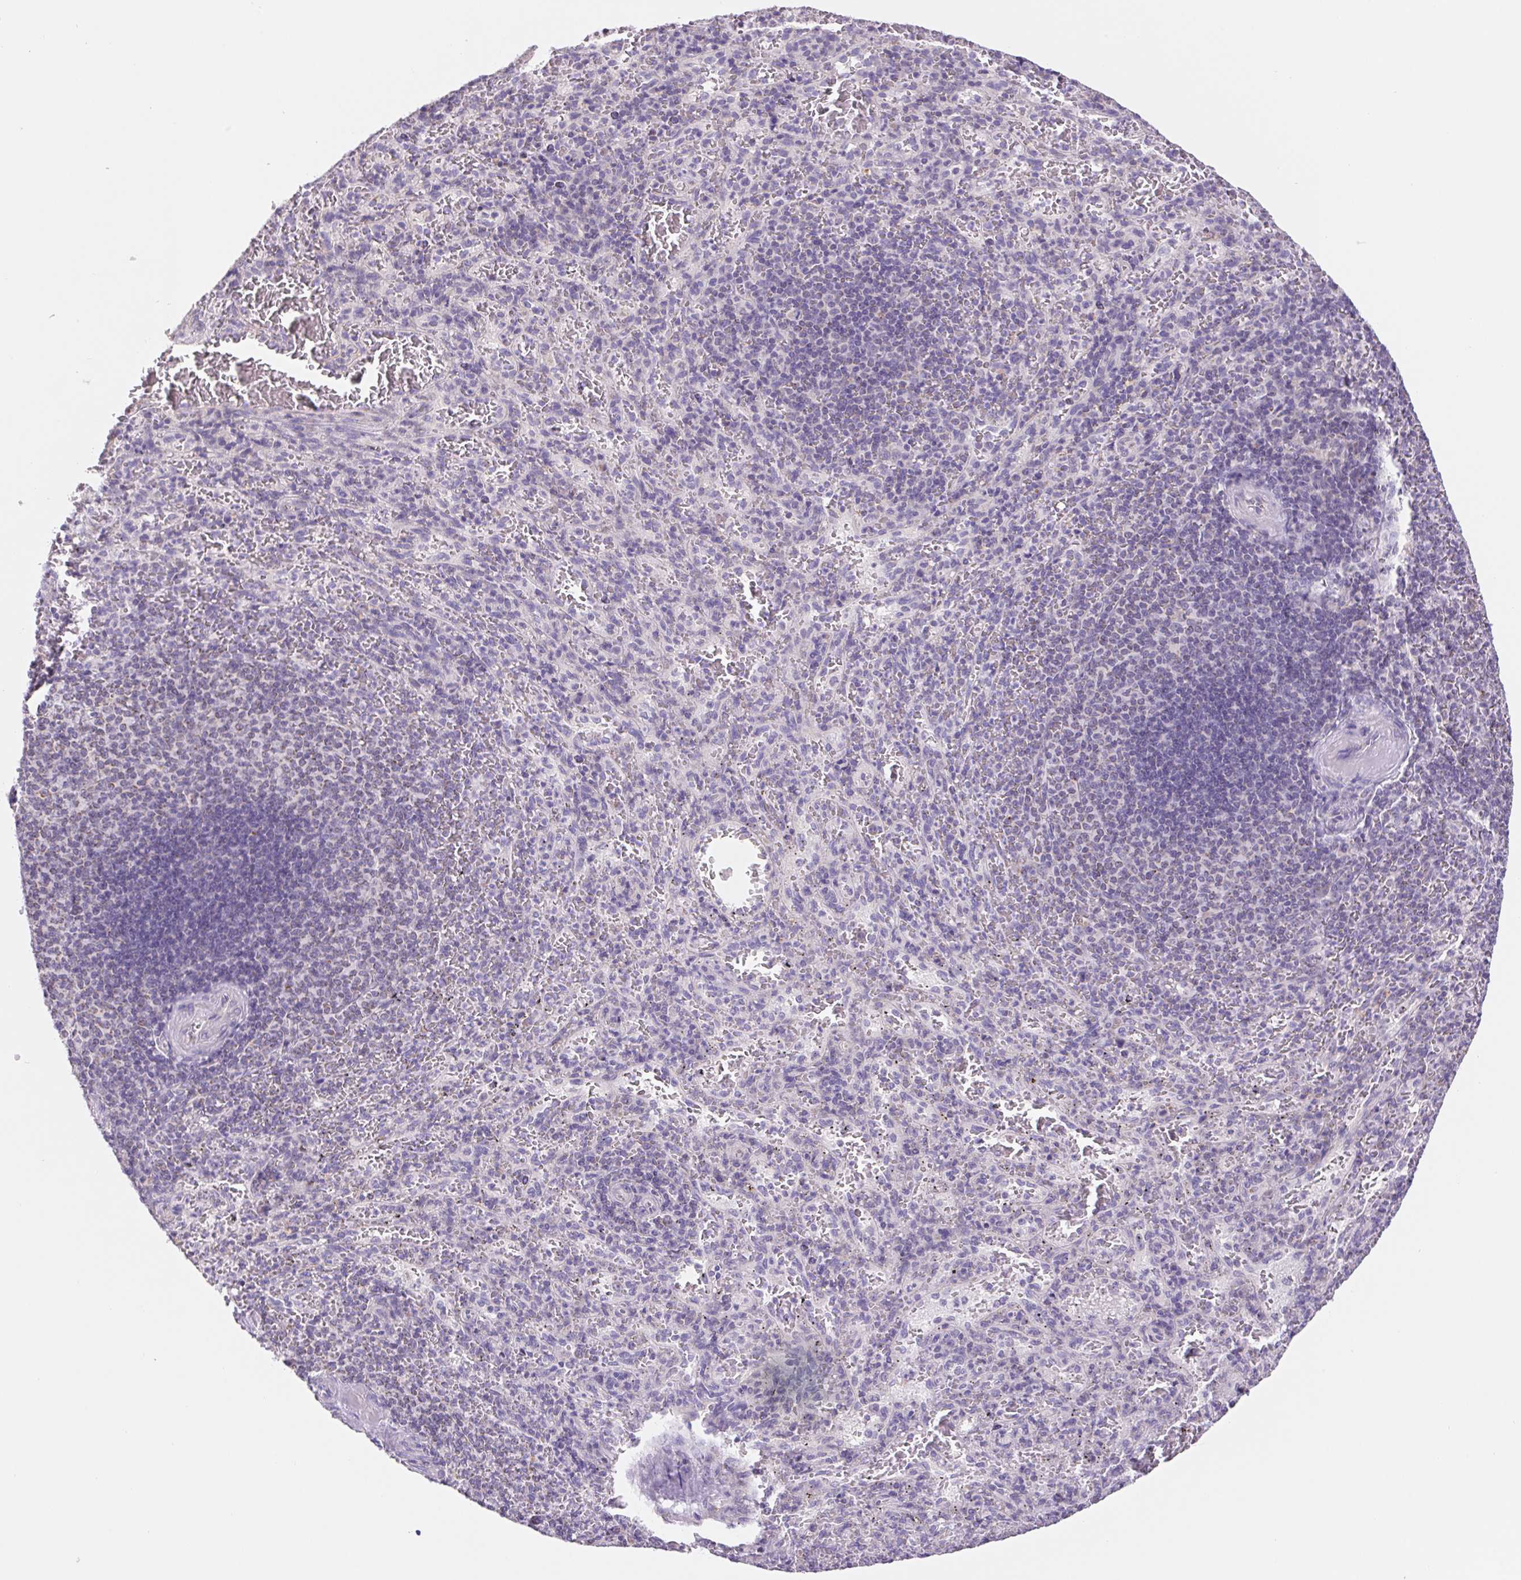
{"staining": {"intensity": "negative", "quantity": "none", "location": "none"}, "tissue": "spleen", "cell_type": "Cells in red pulp", "image_type": "normal", "snomed": [{"axis": "morphology", "description": "Normal tissue, NOS"}, {"axis": "topography", "description": "Spleen"}], "caption": "Immunohistochemistry histopathology image of normal spleen stained for a protein (brown), which exhibits no staining in cells in red pulp.", "gene": "FKBP6", "patient": {"sex": "male", "age": 57}}